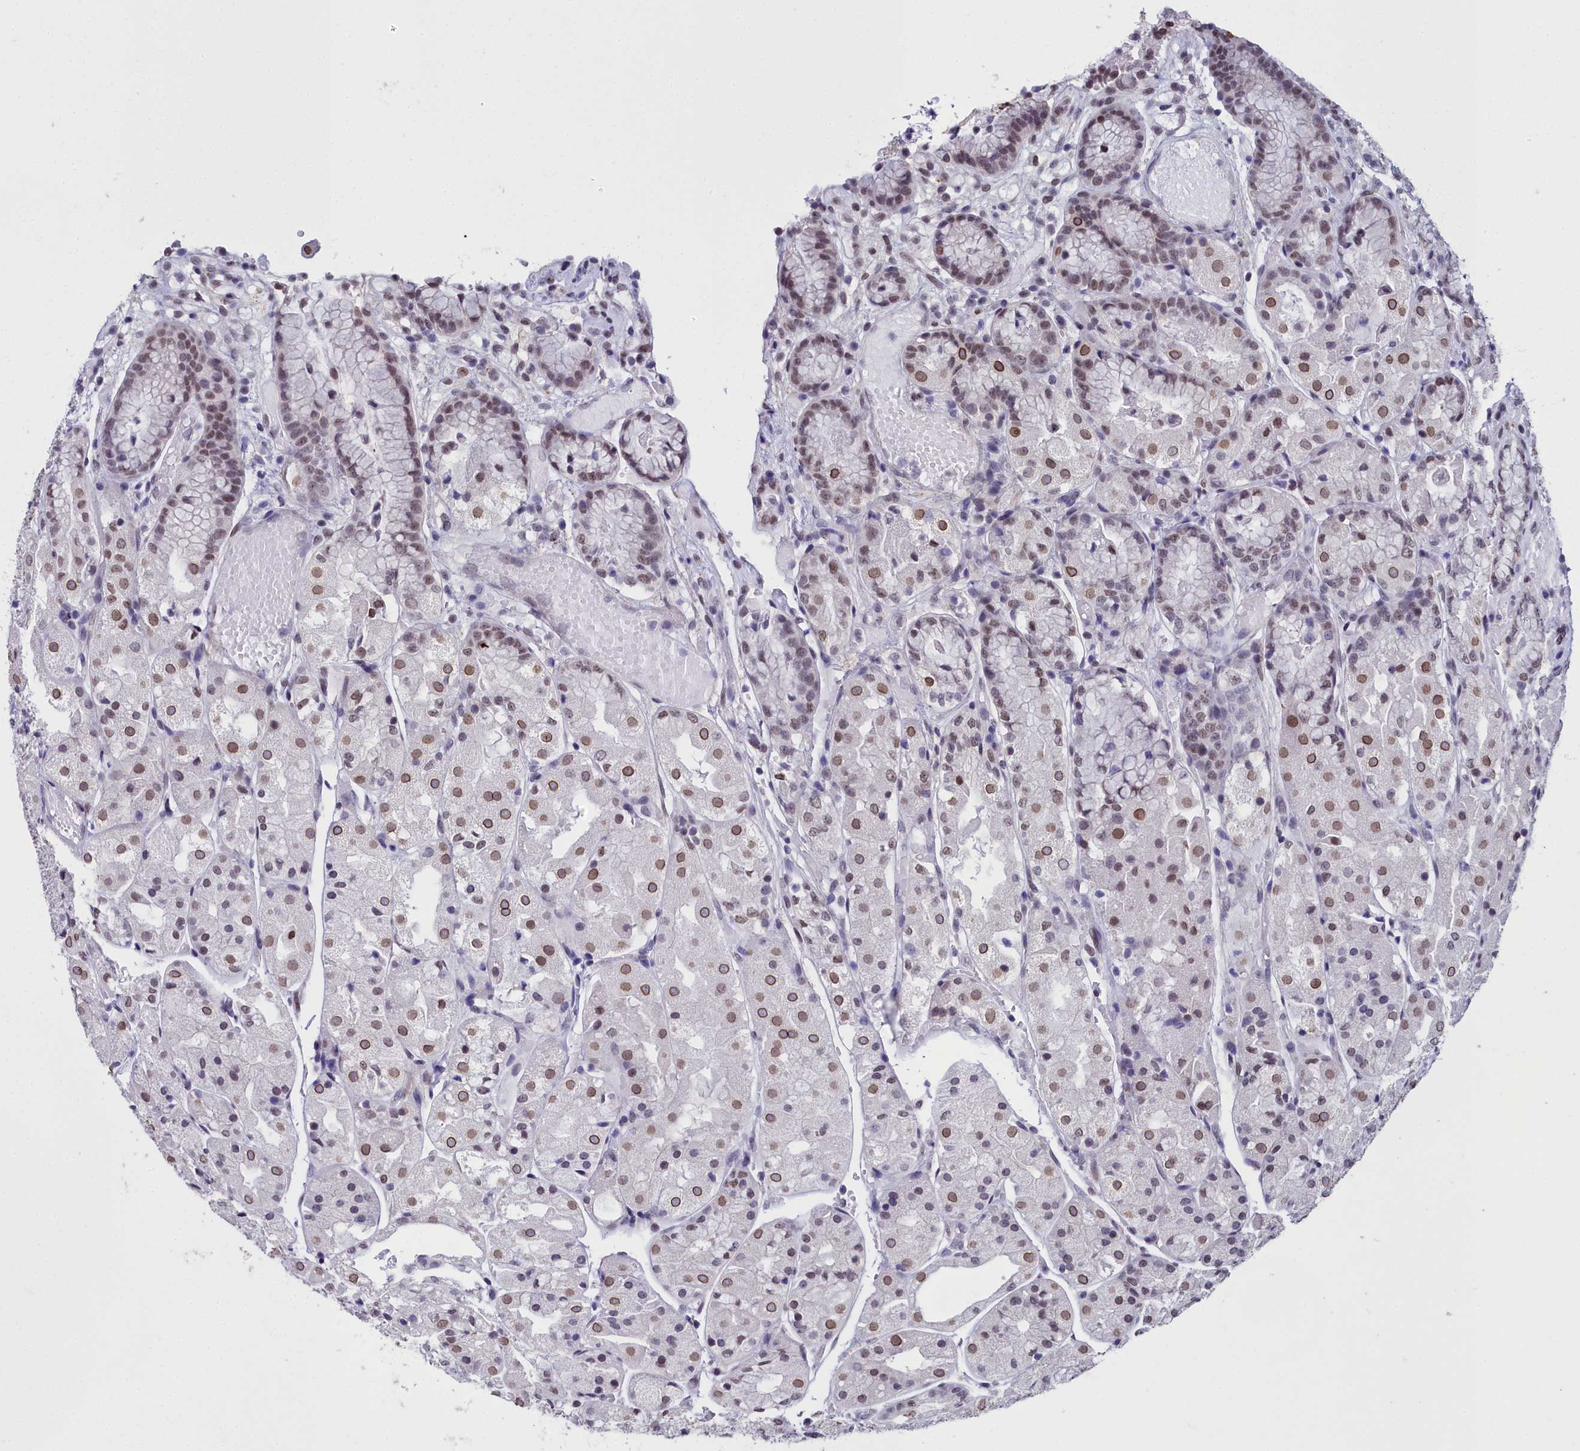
{"staining": {"intensity": "moderate", "quantity": ">75%", "location": "cytoplasmic/membranous,nuclear"}, "tissue": "stomach", "cell_type": "Glandular cells", "image_type": "normal", "snomed": [{"axis": "morphology", "description": "Normal tissue, NOS"}, {"axis": "topography", "description": "Stomach, upper"}], "caption": "Brown immunohistochemical staining in benign human stomach reveals moderate cytoplasmic/membranous,nuclear positivity in approximately >75% of glandular cells. The staining is performed using DAB (3,3'-diaminobenzidine) brown chromogen to label protein expression. The nuclei are counter-stained blue using hematoxylin.", "gene": "CCDC97", "patient": {"sex": "male", "age": 72}}